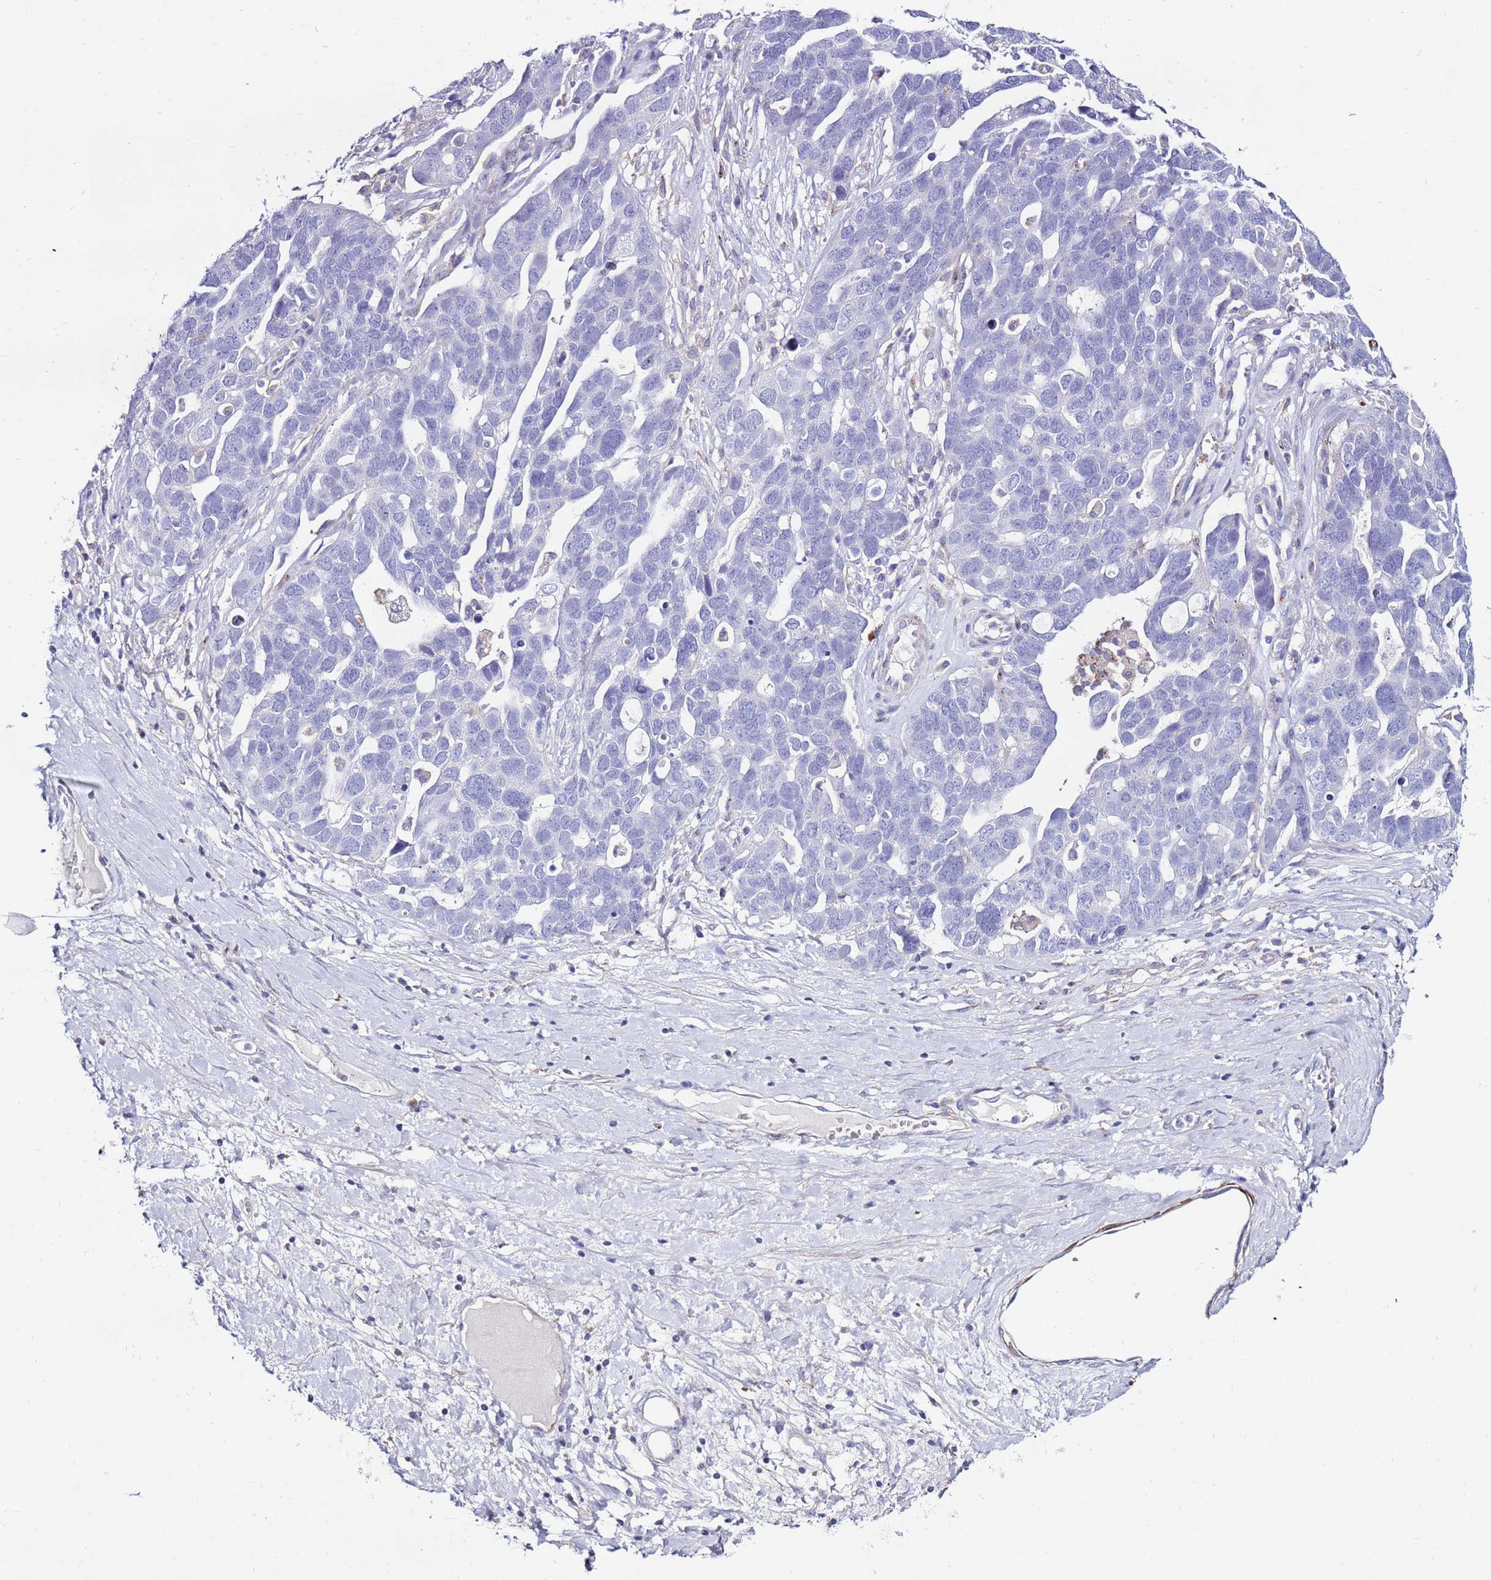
{"staining": {"intensity": "negative", "quantity": "none", "location": "none"}, "tissue": "ovarian cancer", "cell_type": "Tumor cells", "image_type": "cancer", "snomed": [{"axis": "morphology", "description": "Cystadenocarcinoma, serous, NOS"}, {"axis": "topography", "description": "Ovary"}], "caption": "Human ovarian serous cystadenocarcinoma stained for a protein using IHC demonstrates no expression in tumor cells.", "gene": "CLEC4M", "patient": {"sex": "female", "age": 54}}